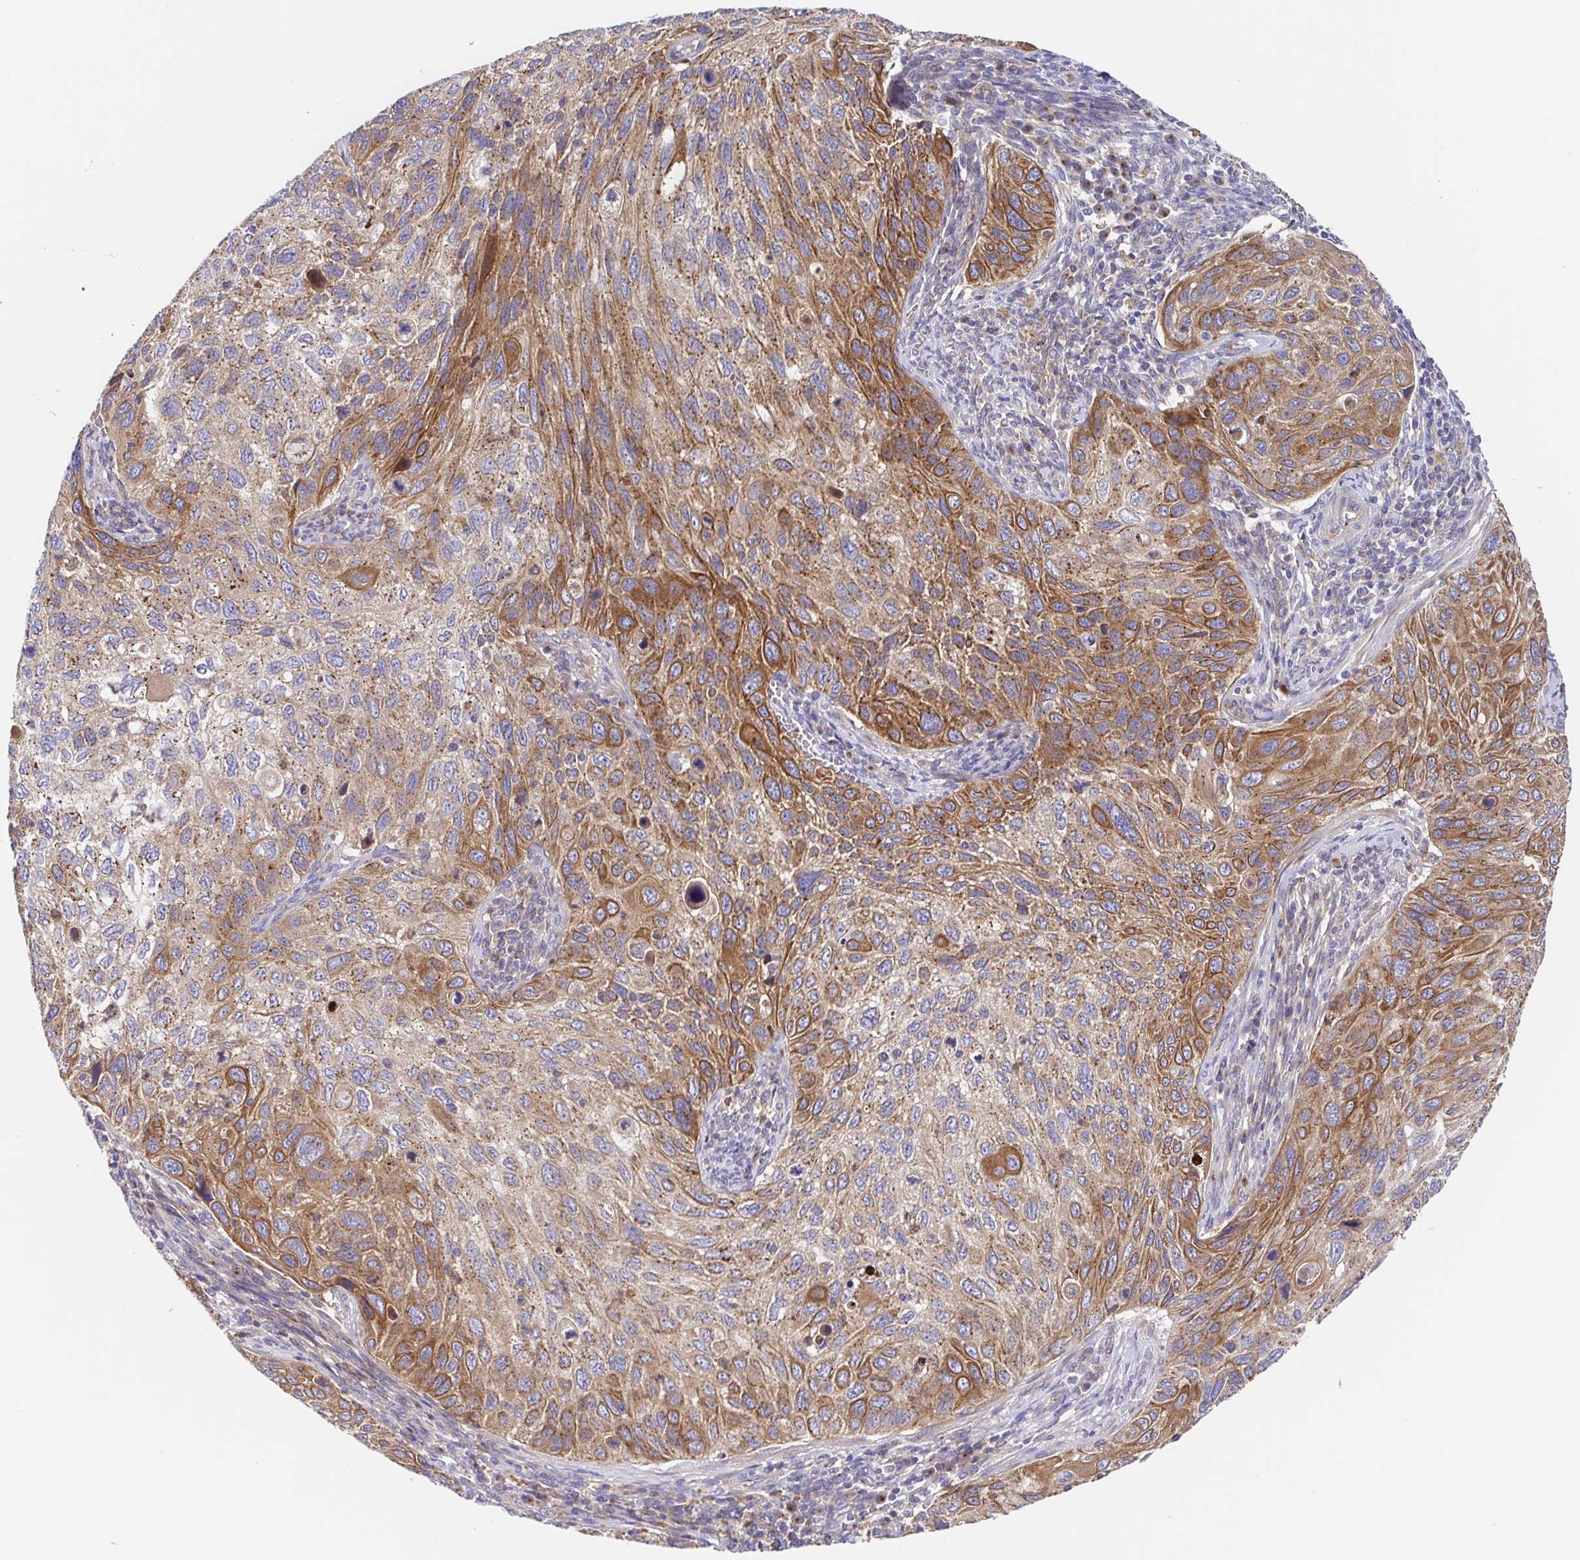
{"staining": {"intensity": "moderate", "quantity": ">75%", "location": "cytoplasmic/membranous"}, "tissue": "cervical cancer", "cell_type": "Tumor cells", "image_type": "cancer", "snomed": [{"axis": "morphology", "description": "Squamous cell carcinoma, NOS"}, {"axis": "topography", "description": "Cervix"}], "caption": "A high-resolution micrograph shows IHC staining of cervical squamous cell carcinoma, which exhibits moderate cytoplasmic/membranous positivity in approximately >75% of tumor cells. (Brightfield microscopy of DAB IHC at high magnification).", "gene": "GOLGA1", "patient": {"sex": "female", "age": 70}}